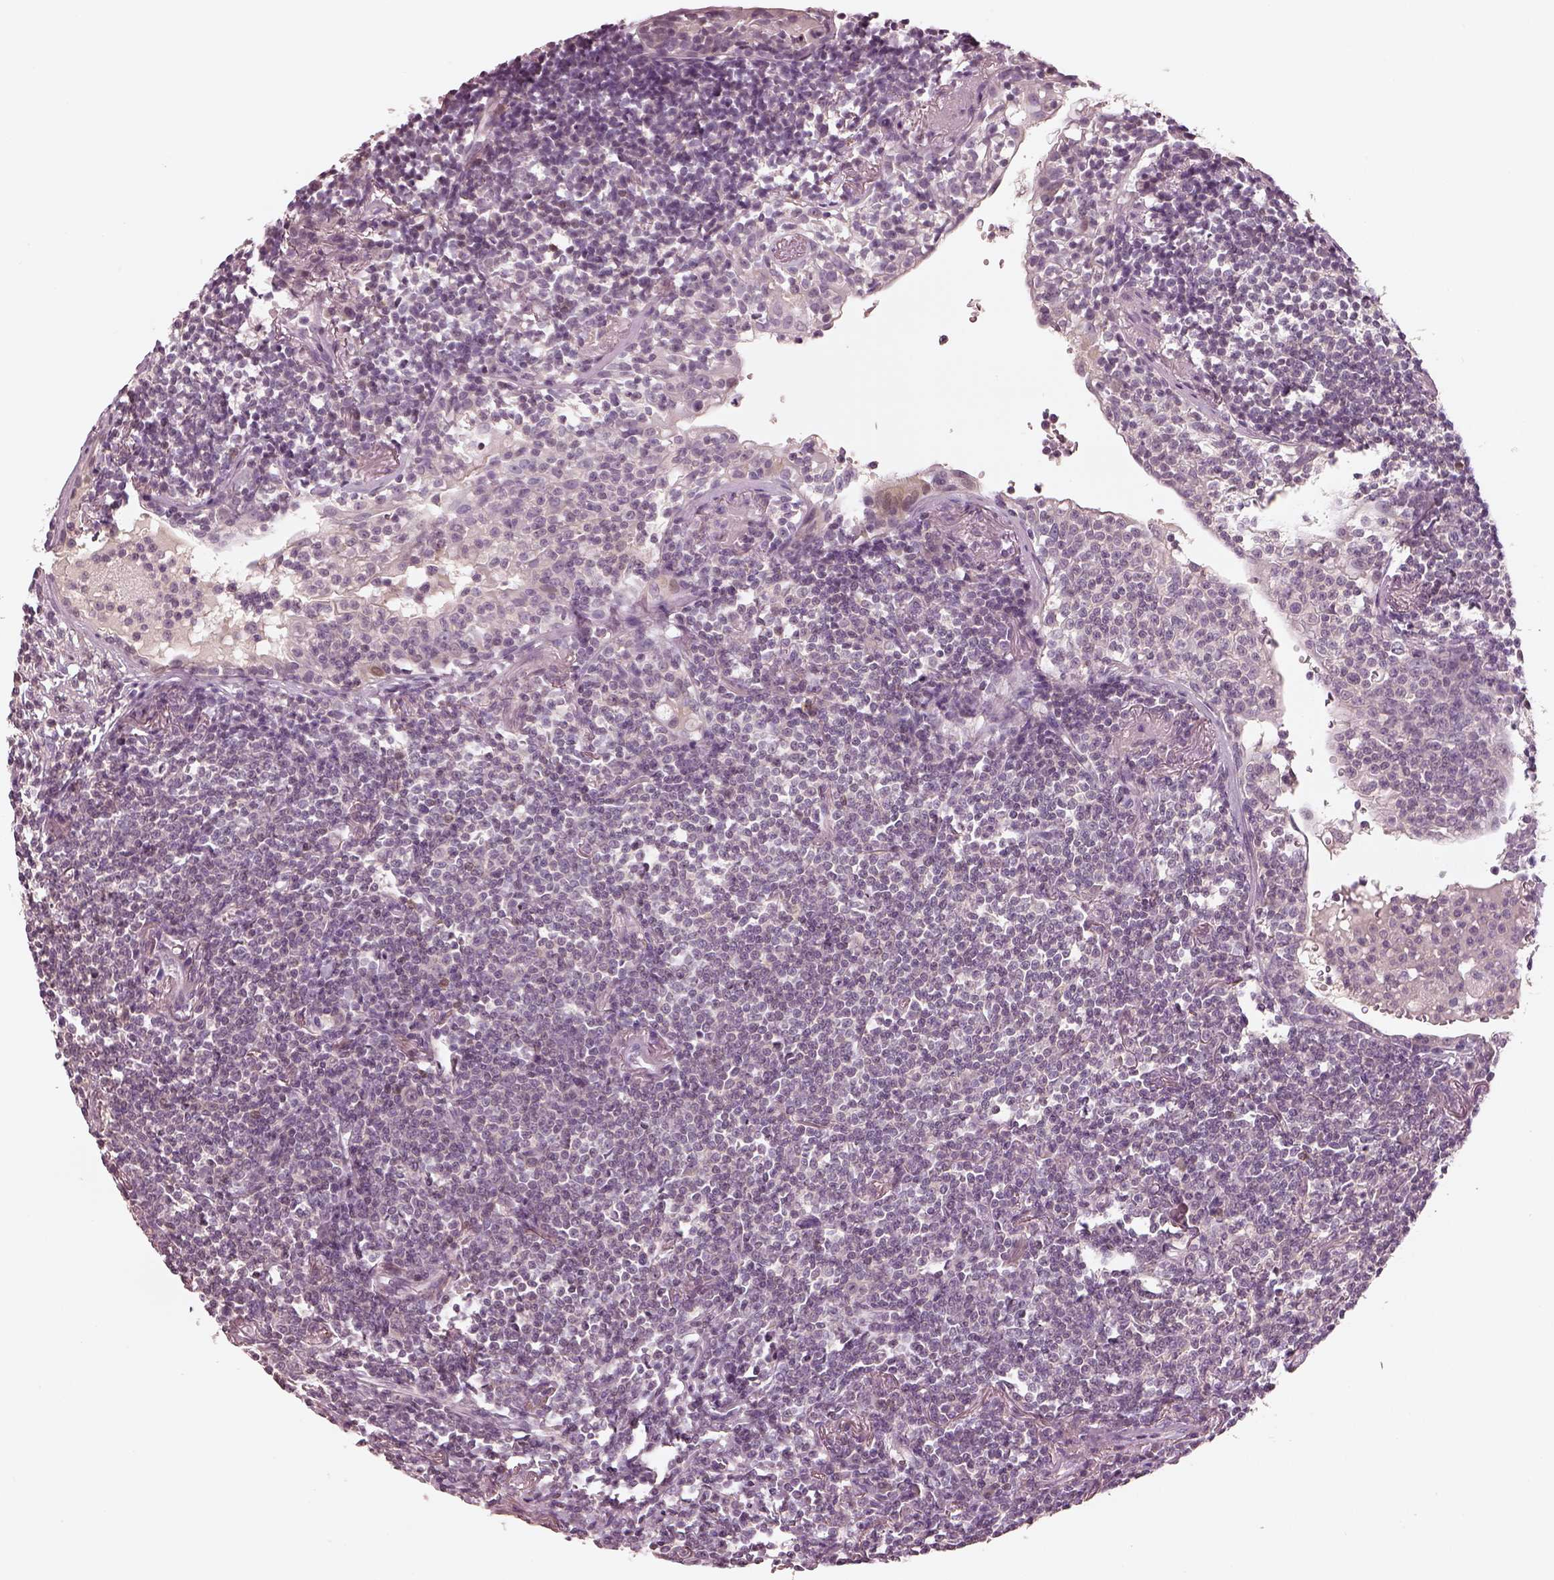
{"staining": {"intensity": "negative", "quantity": "none", "location": "none"}, "tissue": "lymphoma", "cell_type": "Tumor cells", "image_type": "cancer", "snomed": [{"axis": "morphology", "description": "Malignant lymphoma, non-Hodgkin's type, Low grade"}, {"axis": "topography", "description": "Lung"}], "caption": "DAB (3,3'-diaminobenzidine) immunohistochemical staining of human low-grade malignant lymphoma, non-Hodgkin's type exhibits no significant staining in tumor cells.", "gene": "EGR4", "patient": {"sex": "female", "age": 71}}